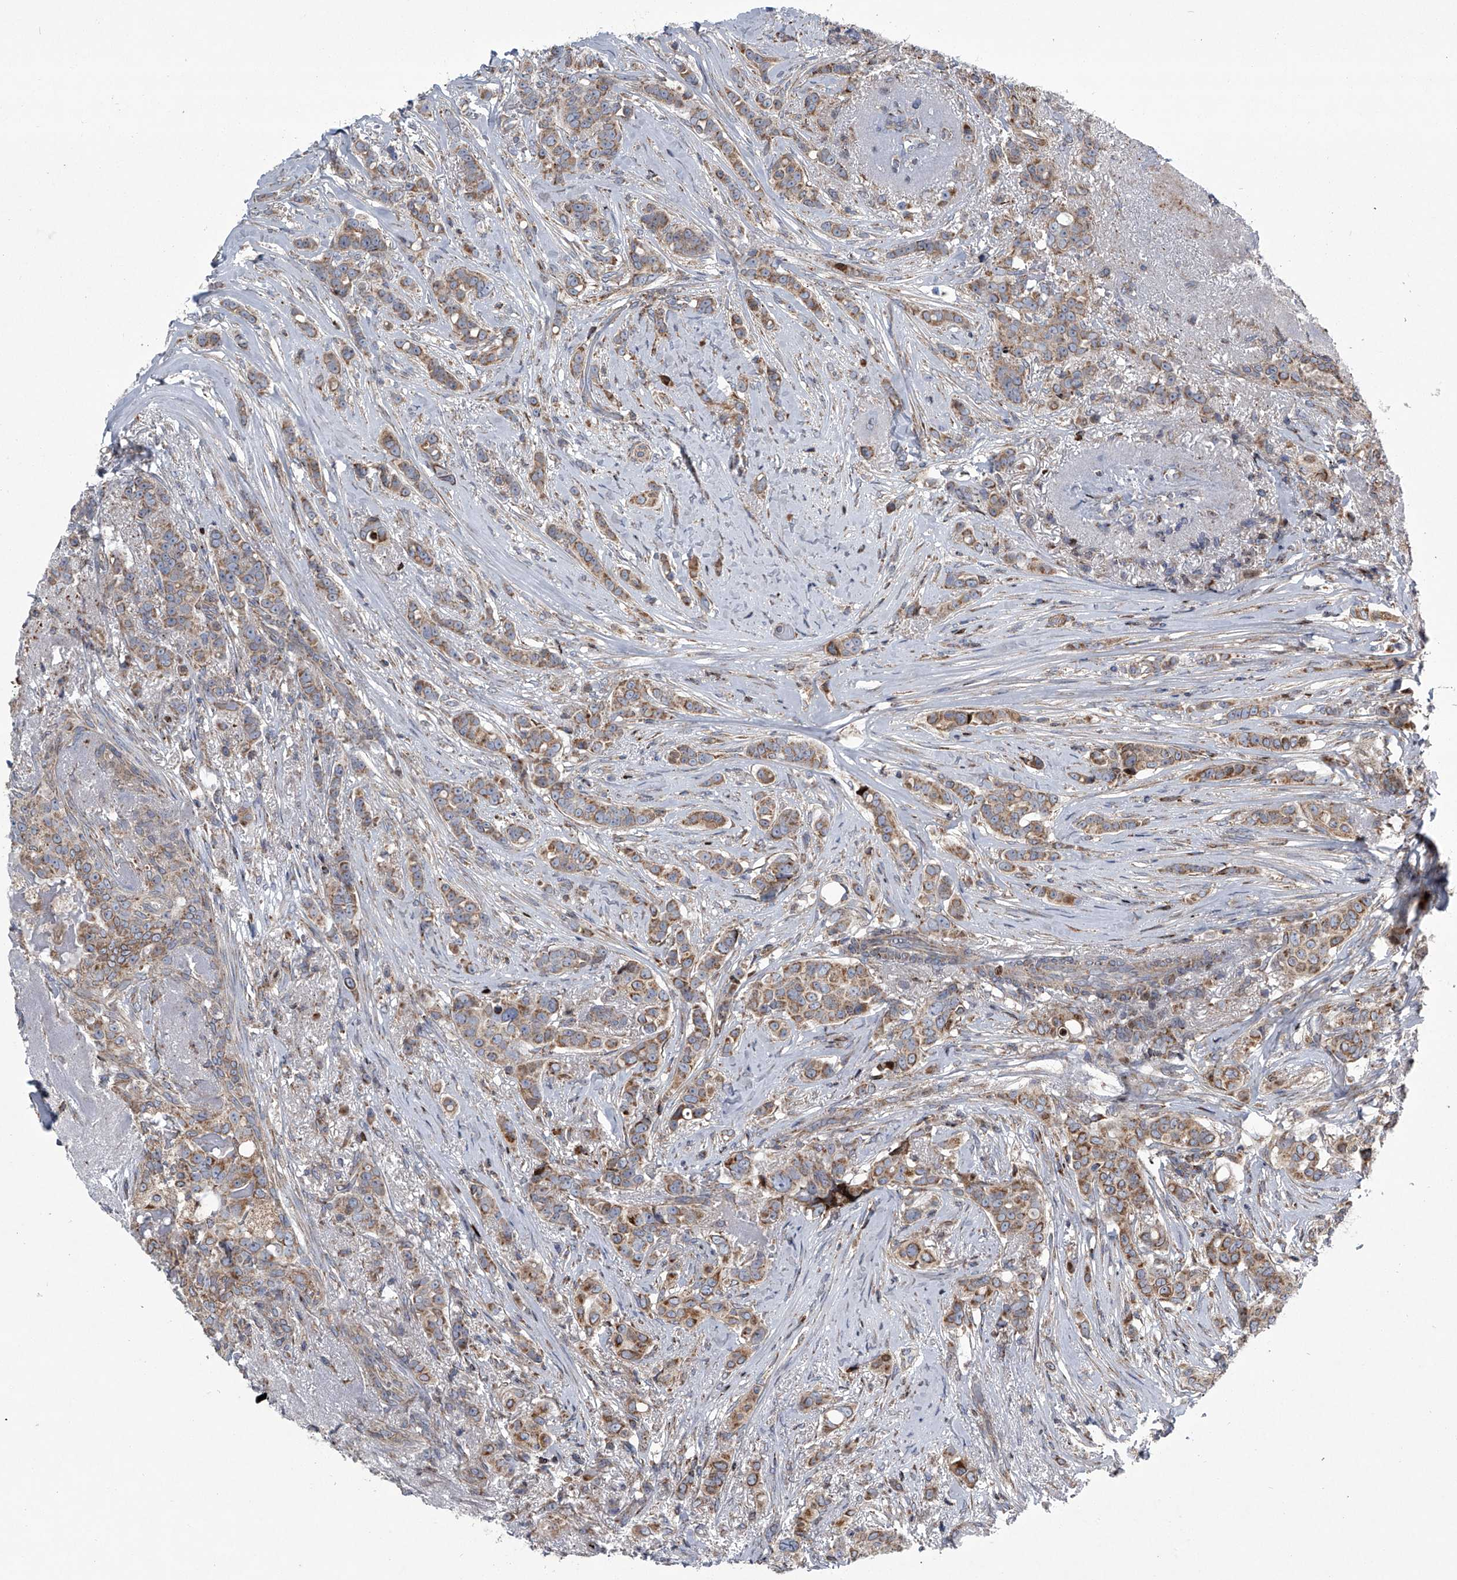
{"staining": {"intensity": "moderate", "quantity": ">75%", "location": "cytoplasmic/membranous"}, "tissue": "breast cancer", "cell_type": "Tumor cells", "image_type": "cancer", "snomed": [{"axis": "morphology", "description": "Lobular carcinoma"}, {"axis": "topography", "description": "Breast"}], "caption": "High-power microscopy captured an immunohistochemistry histopathology image of lobular carcinoma (breast), revealing moderate cytoplasmic/membranous positivity in approximately >75% of tumor cells. (brown staining indicates protein expression, while blue staining denotes nuclei).", "gene": "STRADA", "patient": {"sex": "female", "age": 51}}